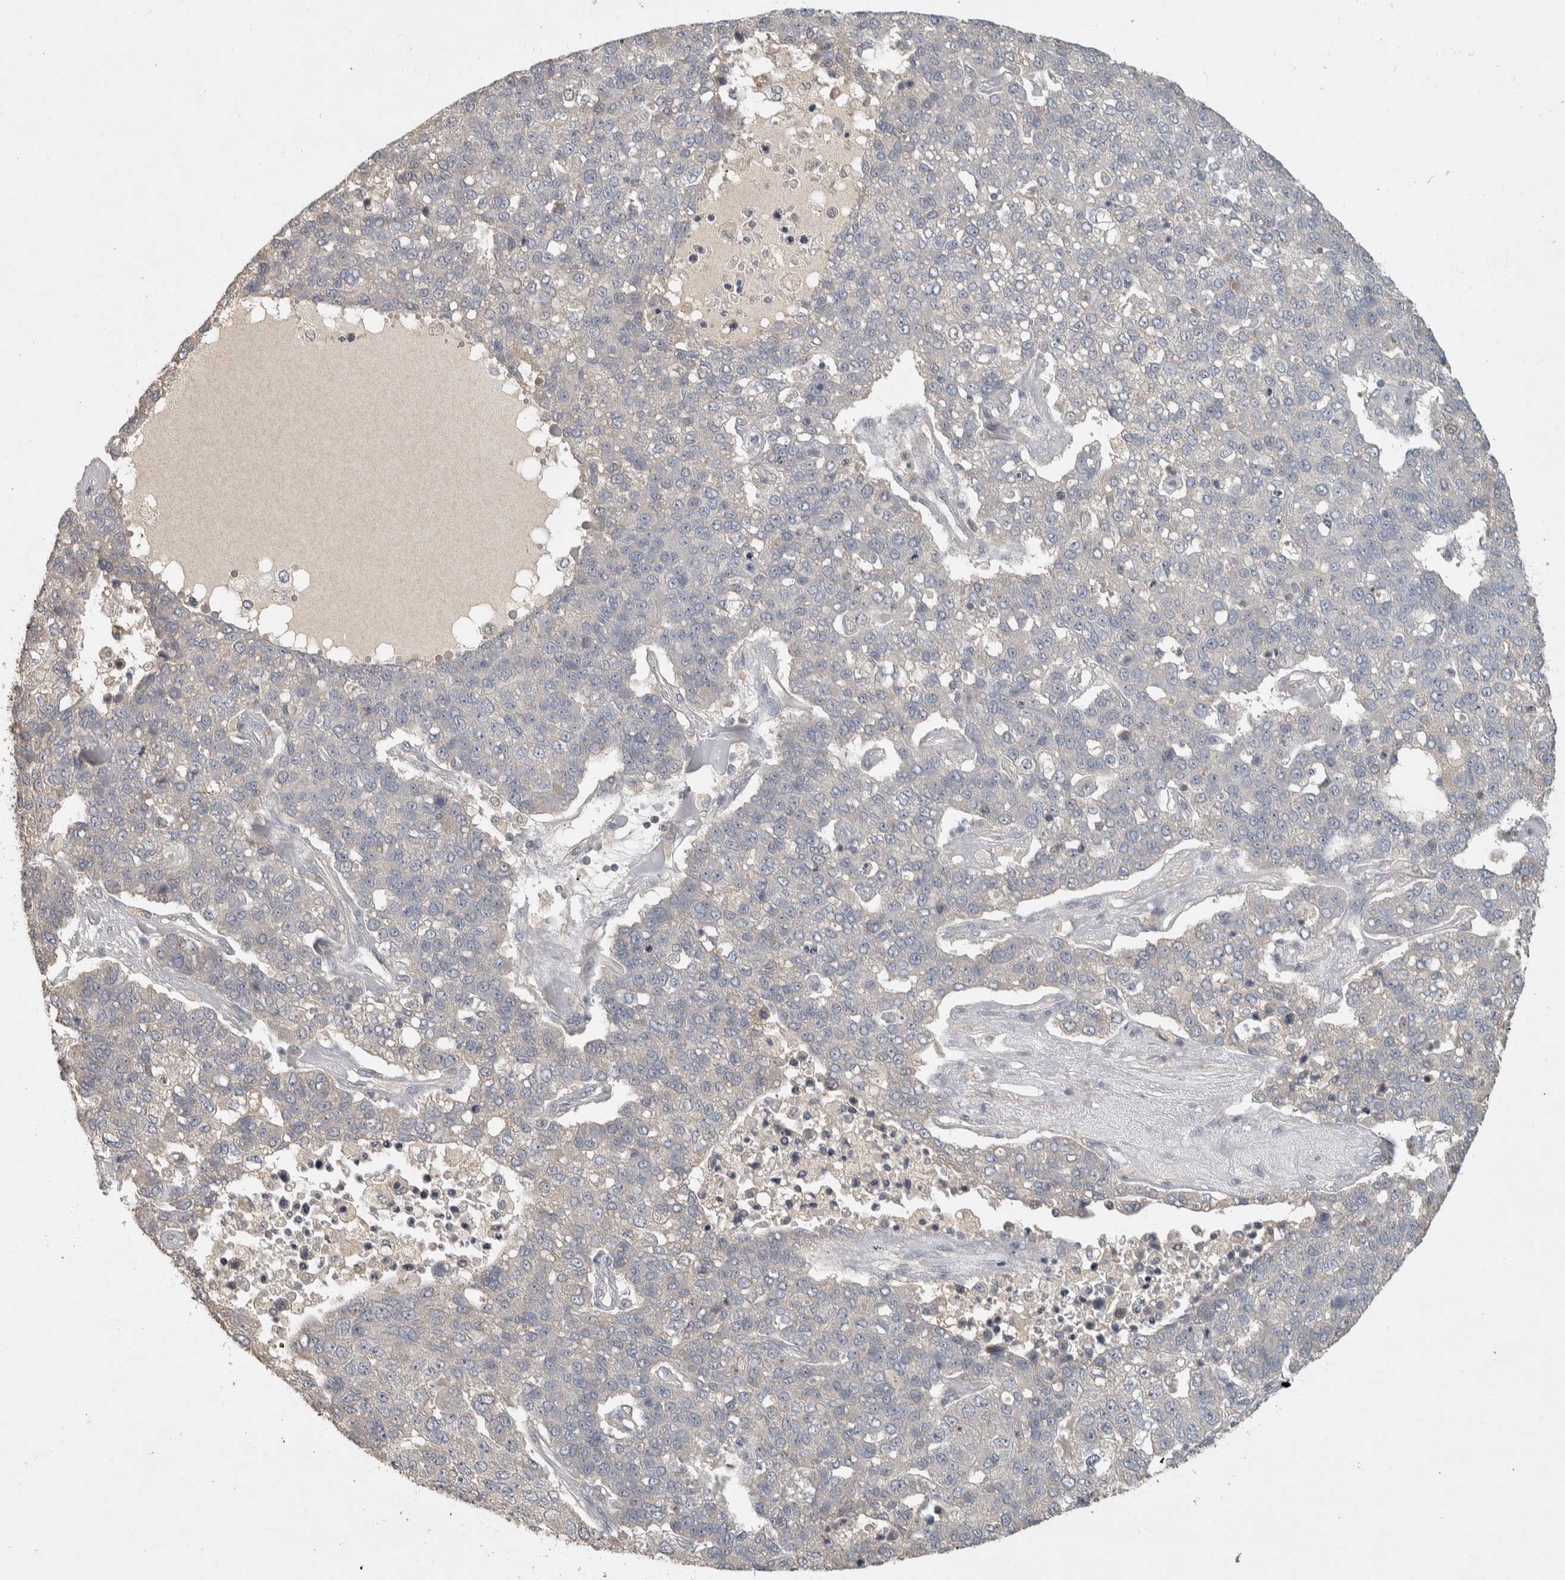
{"staining": {"intensity": "negative", "quantity": "none", "location": "none"}, "tissue": "pancreatic cancer", "cell_type": "Tumor cells", "image_type": "cancer", "snomed": [{"axis": "morphology", "description": "Adenocarcinoma, NOS"}, {"axis": "topography", "description": "Pancreas"}], "caption": "Immunohistochemistry micrograph of adenocarcinoma (pancreatic) stained for a protein (brown), which displays no expression in tumor cells.", "gene": "EIF3H", "patient": {"sex": "female", "age": 61}}